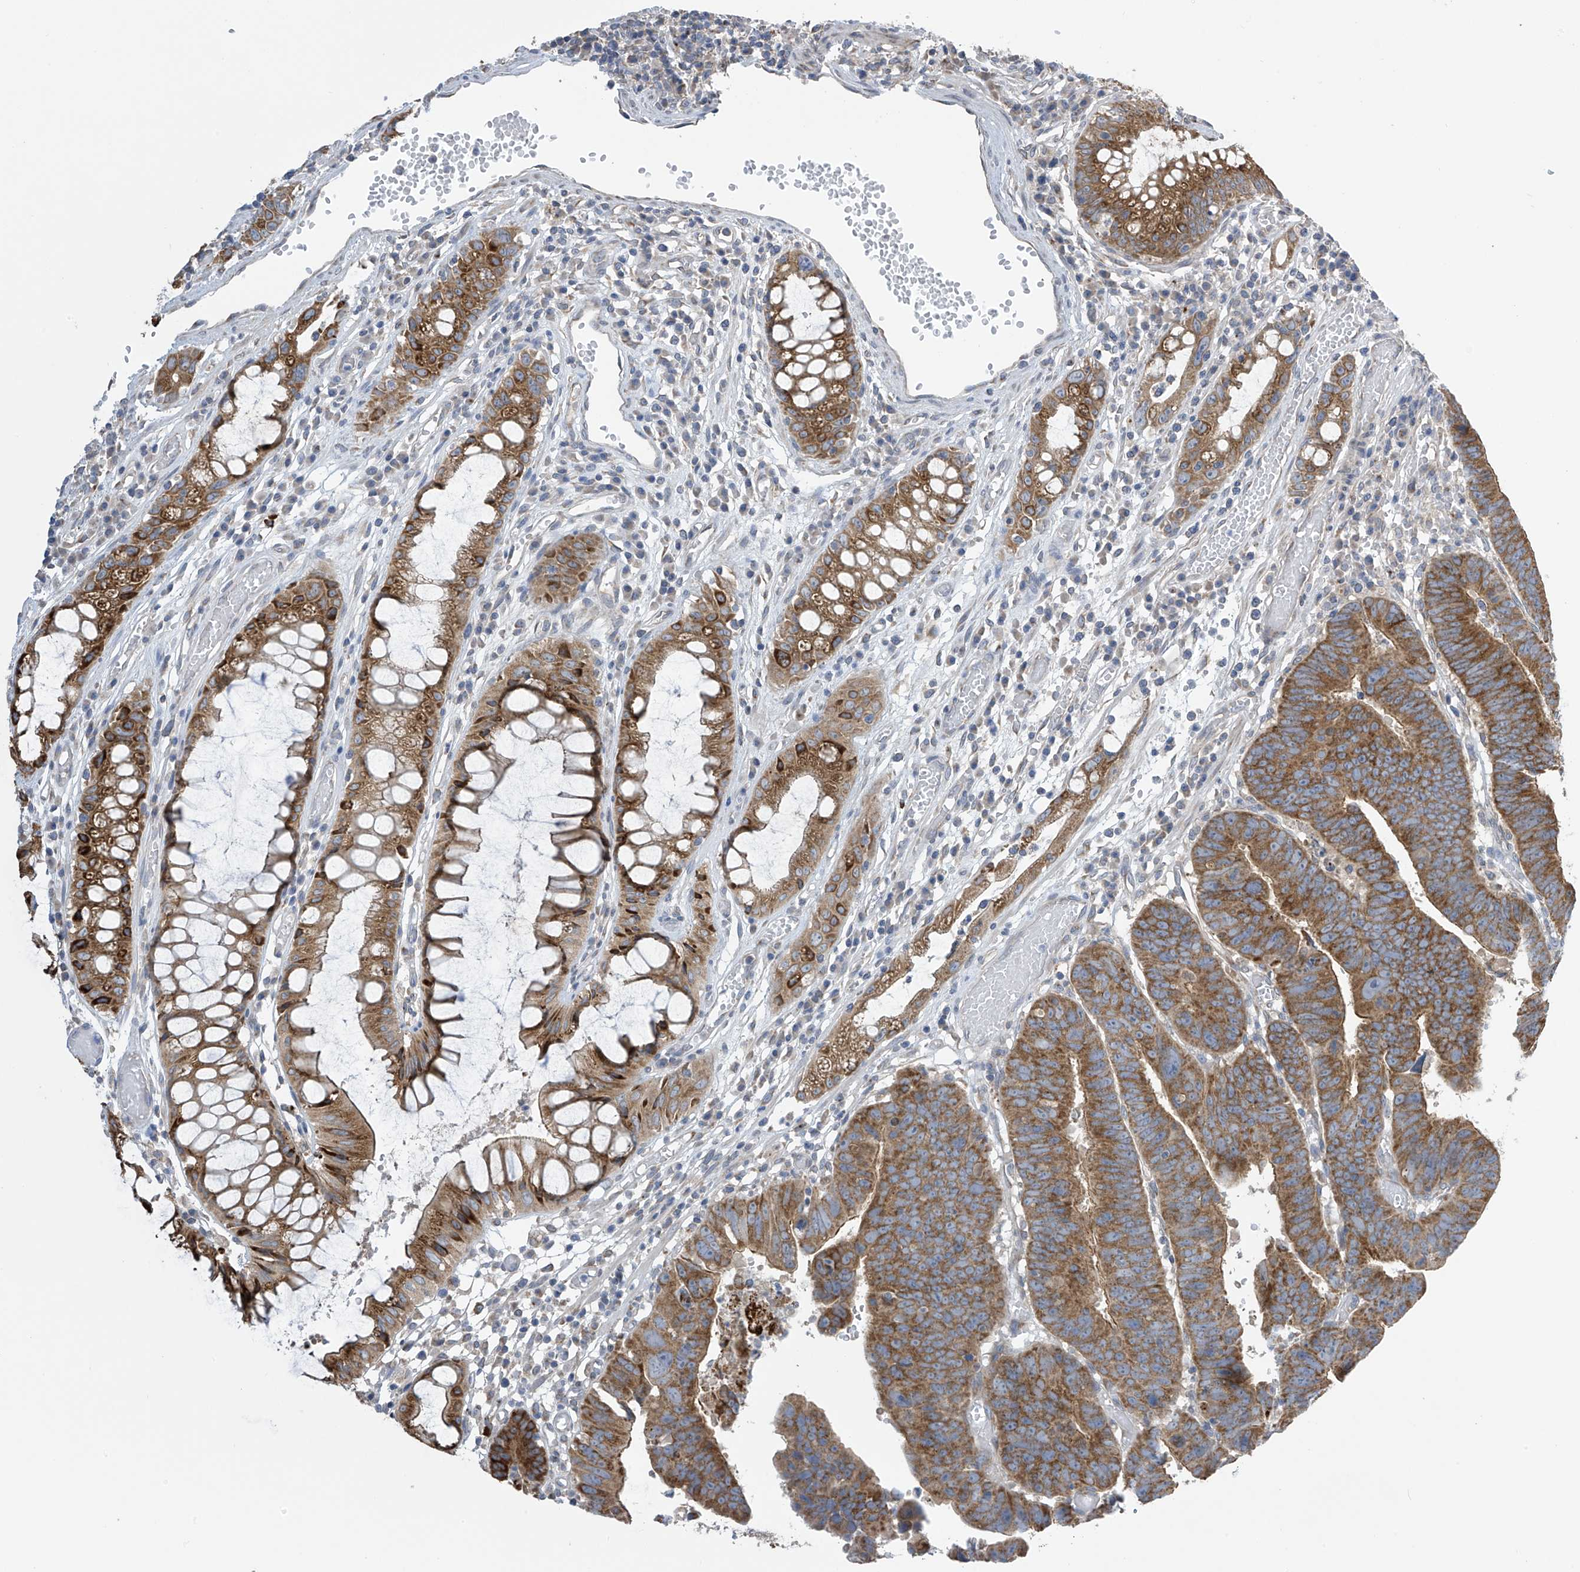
{"staining": {"intensity": "moderate", "quantity": ">75%", "location": "cytoplasmic/membranous"}, "tissue": "colorectal cancer", "cell_type": "Tumor cells", "image_type": "cancer", "snomed": [{"axis": "morphology", "description": "Adenocarcinoma, NOS"}, {"axis": "topography", "description": "Rectum"}], "caption": "Colorectal cancer stained with DAB immunohistochemistry (IHC) exhibits medium levels of moderate cytoplasmic/membranous positivity in about >75% of tumor cells.", "gene": "PNPT1", "patient": {"sex": "female", "age": 65}}